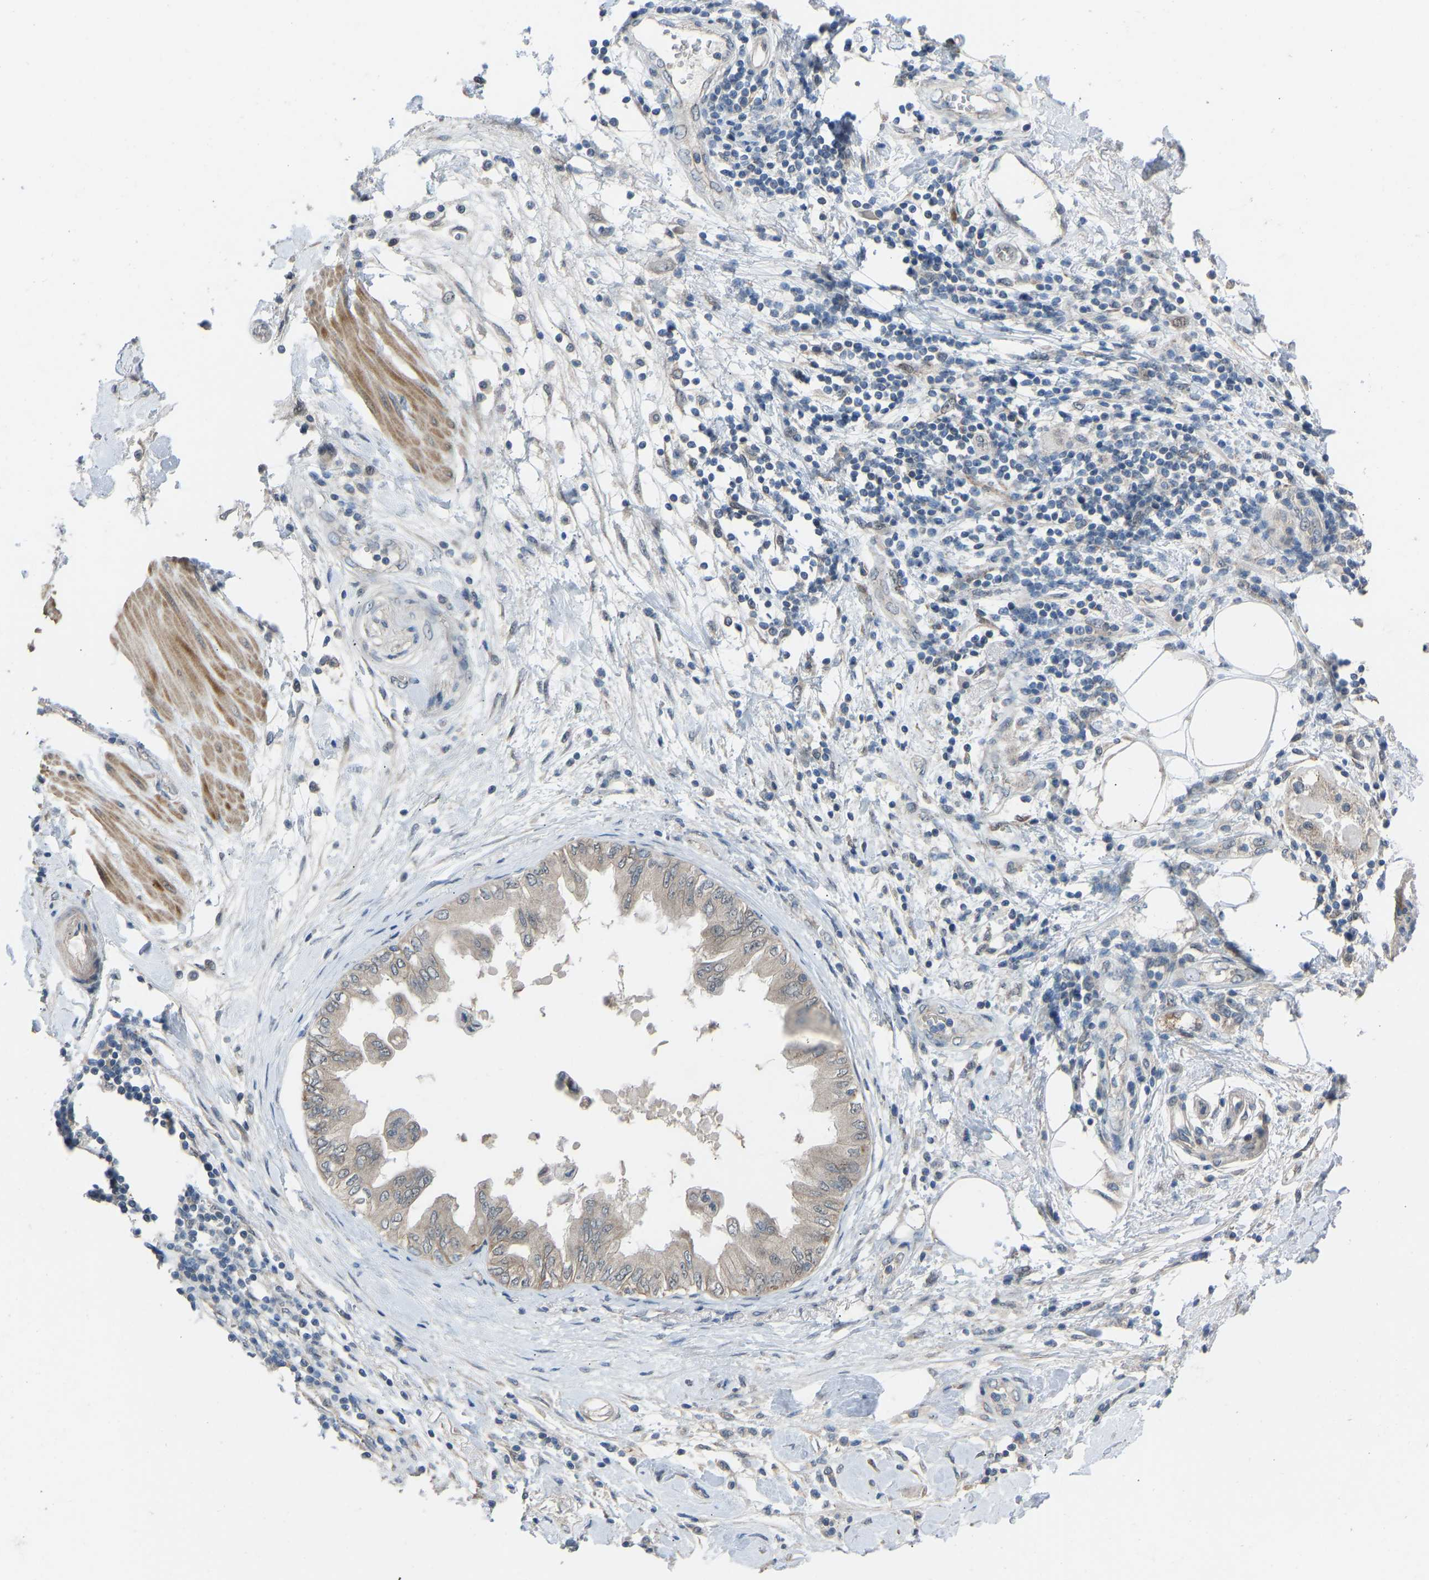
{"staining": {"intensity": "weak", "quantity": ">75%", "location": "cytoplasmic/membranous"}, "tissue": "adipose tissue", "cell_type": "Adipocytes", "image_type": "normal", "snomed": [{"axis": "morphology", "description": "Normal tissue, NOS"}, {"axis": "morphology", "description": "Adenocarcinoma, NOS"}, {"axis": "topography", "description": "Duodenum"}, {"axis": "topography", "description": "Peripheral nerve tissue"}], "caption": "Adipose tissue stained with DAB IHC exhibits low levels of weak cytoplasmic/membranous expression in approximately >75% of adipocytes. (IHC, brightfield microscopy, high magnification).", "gene": "CDK2AP1", "patient": {"sex": "female", "age": 60}}